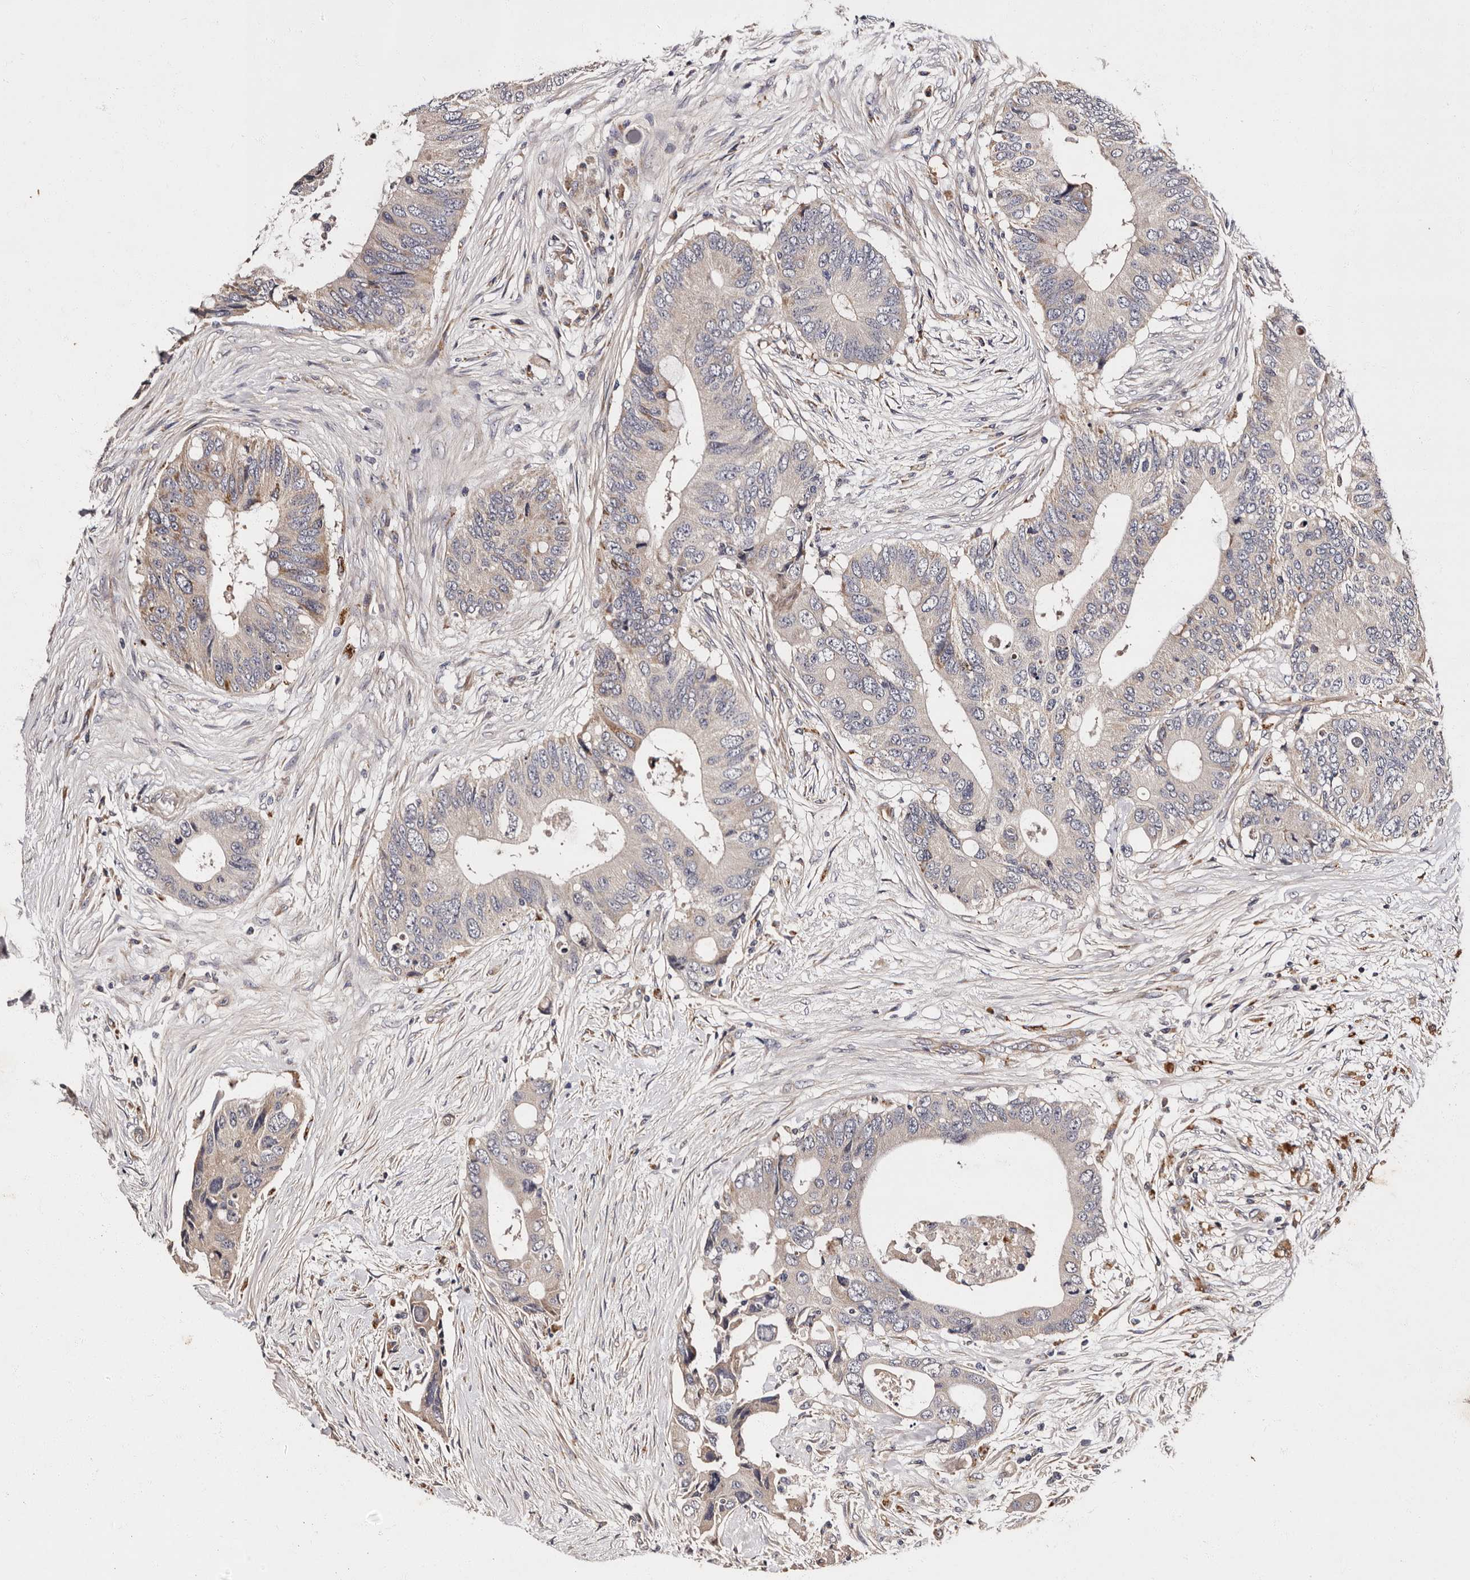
{"staining": {"intensity": "weak", "quantity": "<25%", "location": "cytoplasmic/membranous"}, "tissue": "colorectal cancer", "cell_type": "Tumor cells", "image_type": "cancer", "snomed": [{"axis": "morphology", "description": "Adenocarcinoma, NOS"}, {"axis": "topography", "description": "Colon"}], "caption": "A high-resolution photomicrograph shows IHC staining of adenocarcinoma (colorectal), which demonstrates no significant expression in tumor cells.", "gene": "ADCK5", "patient": {"sex": "male", "age": 71}}